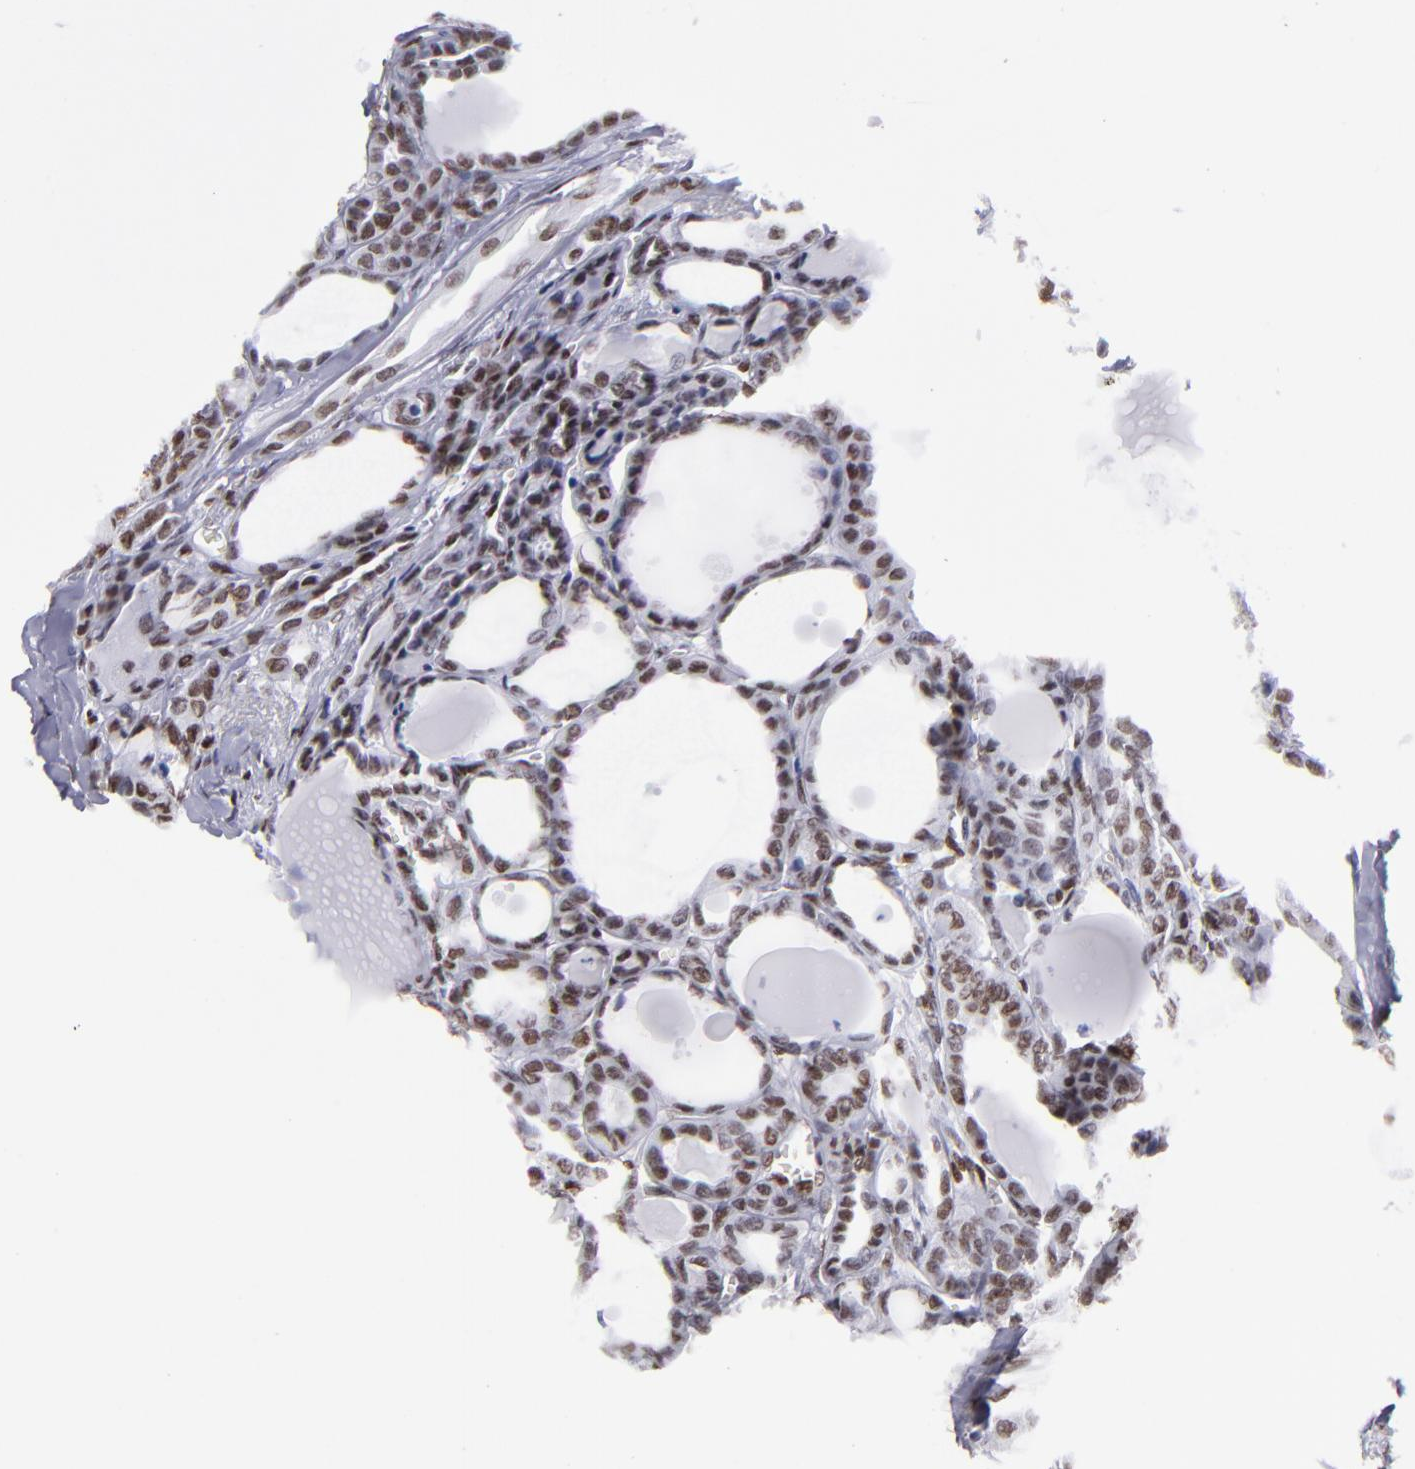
{"staining": {"intensity": "moderate", "quantity": ">75%", "location": "nuclear"}, "tissue": "thyroid cancer", "cell_type": "Tumor cells", "image_type": "cancer", "snomed": [{"axis": "morphology", "description": "Carcinoma, NOS"}, {"axis": "topography", "description": "Thyroid gland"}], "caption": "Immunohistochemical staining of human carcinoma (thyroid) displays medium levels of moderate nuclear positivity in about >75% of tumor cells.", "gene": "TERF2", "patient": {"sex": "female", "age": 91}}